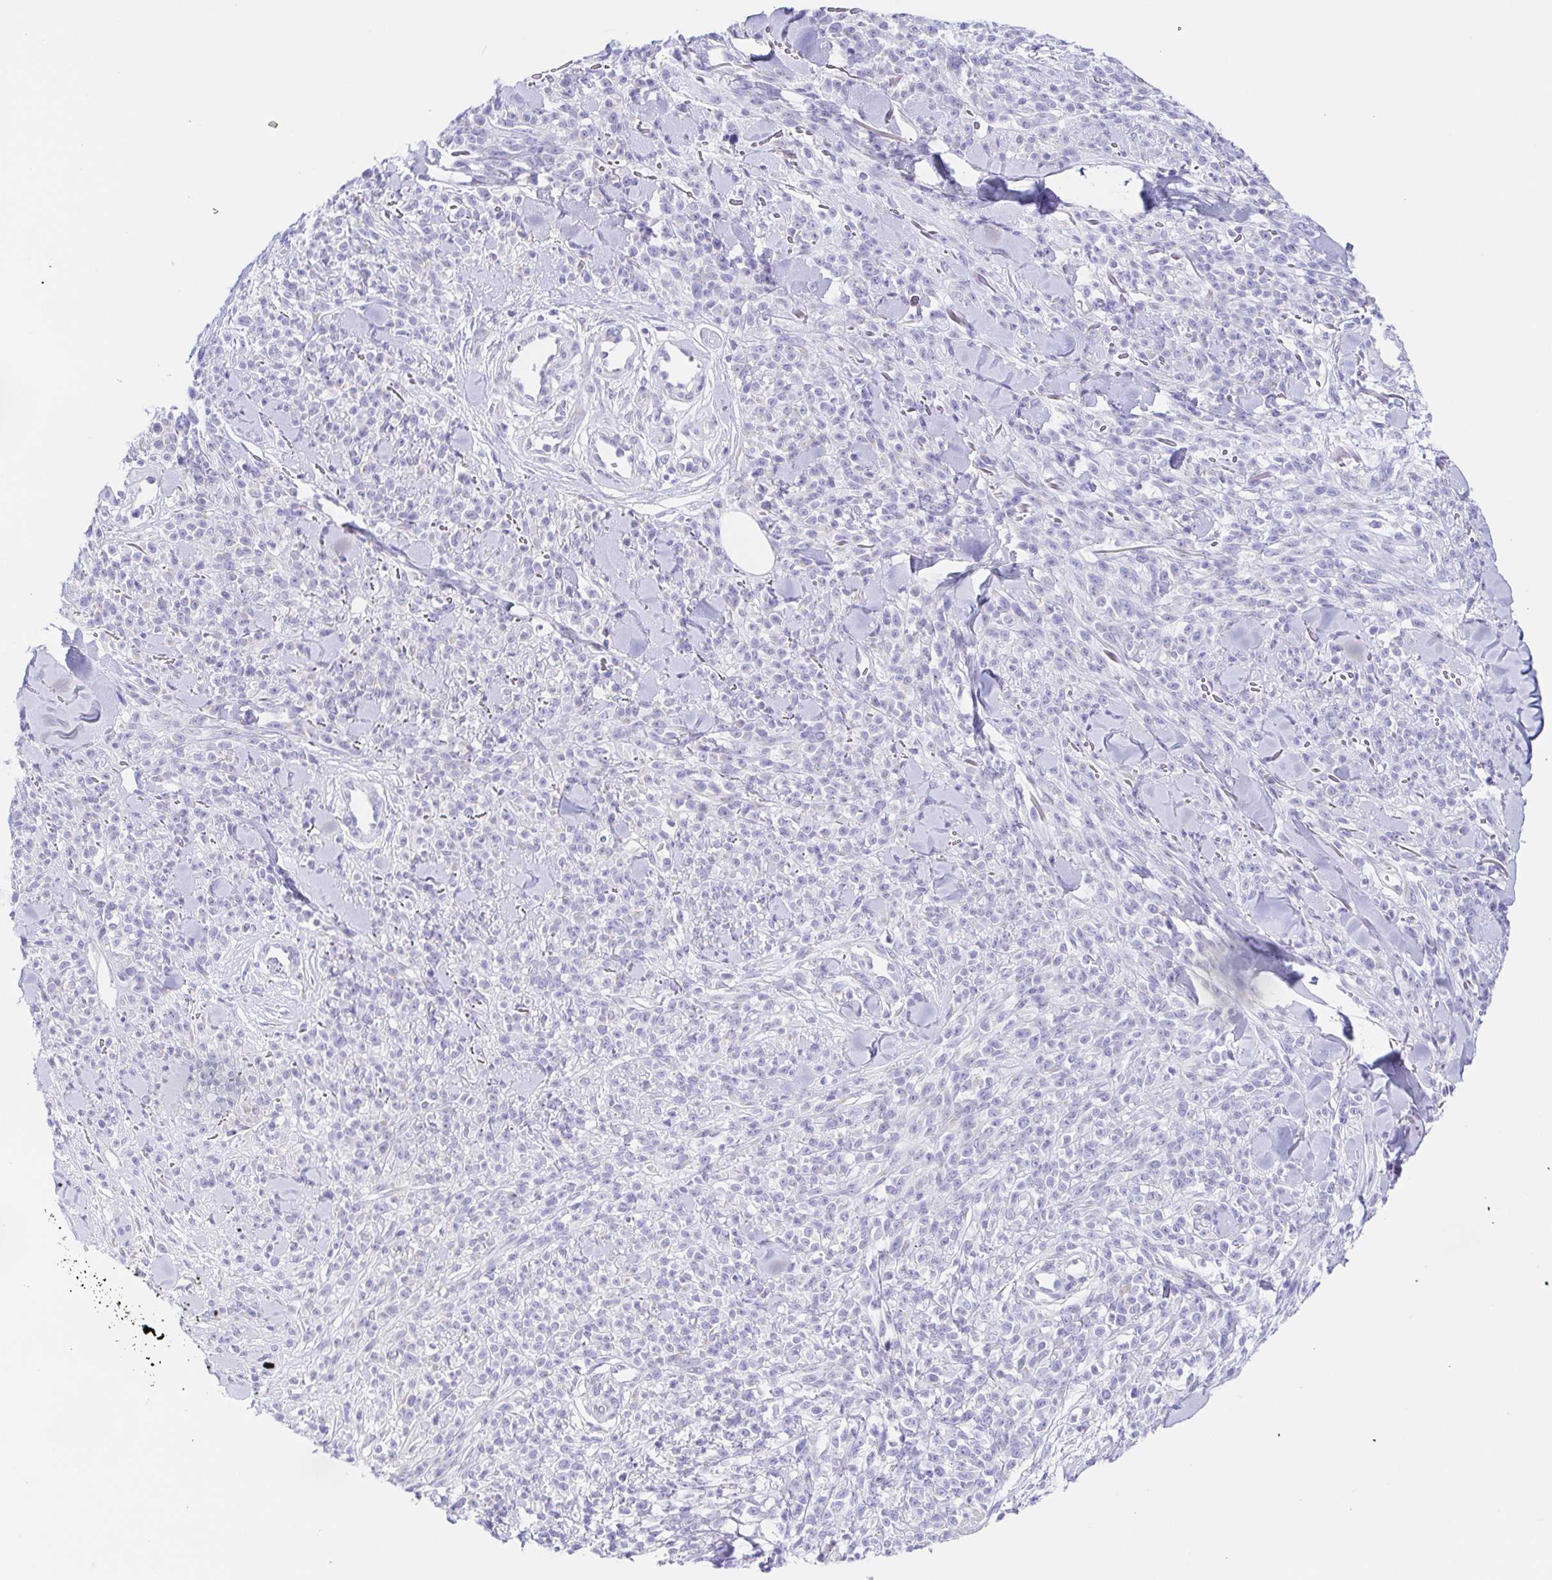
{"staining": {"intensity": "negative", "quantity": "none", "location": "none"}, "tissue": "melanoma", "cell_type": "Tumor cells", "image_type": "cancer", "snomed": [{"axis": "morphology", "description": "Malignant melanoma, NOS"}, {"axis": "topography", "description": "Skin"}, {"axis": "topography", "description": "Skin of trunk"}], "caption": "Immunohistochemistry (IHC) photomicrograph of neoplastic tissue: malignant melanoma stained with DAB (3,3'-diaminobenzidine) shows no significant protein positivity in tumor cells.", "gene": "SCG3", "patient": {"sex": "male", "age": 74}}